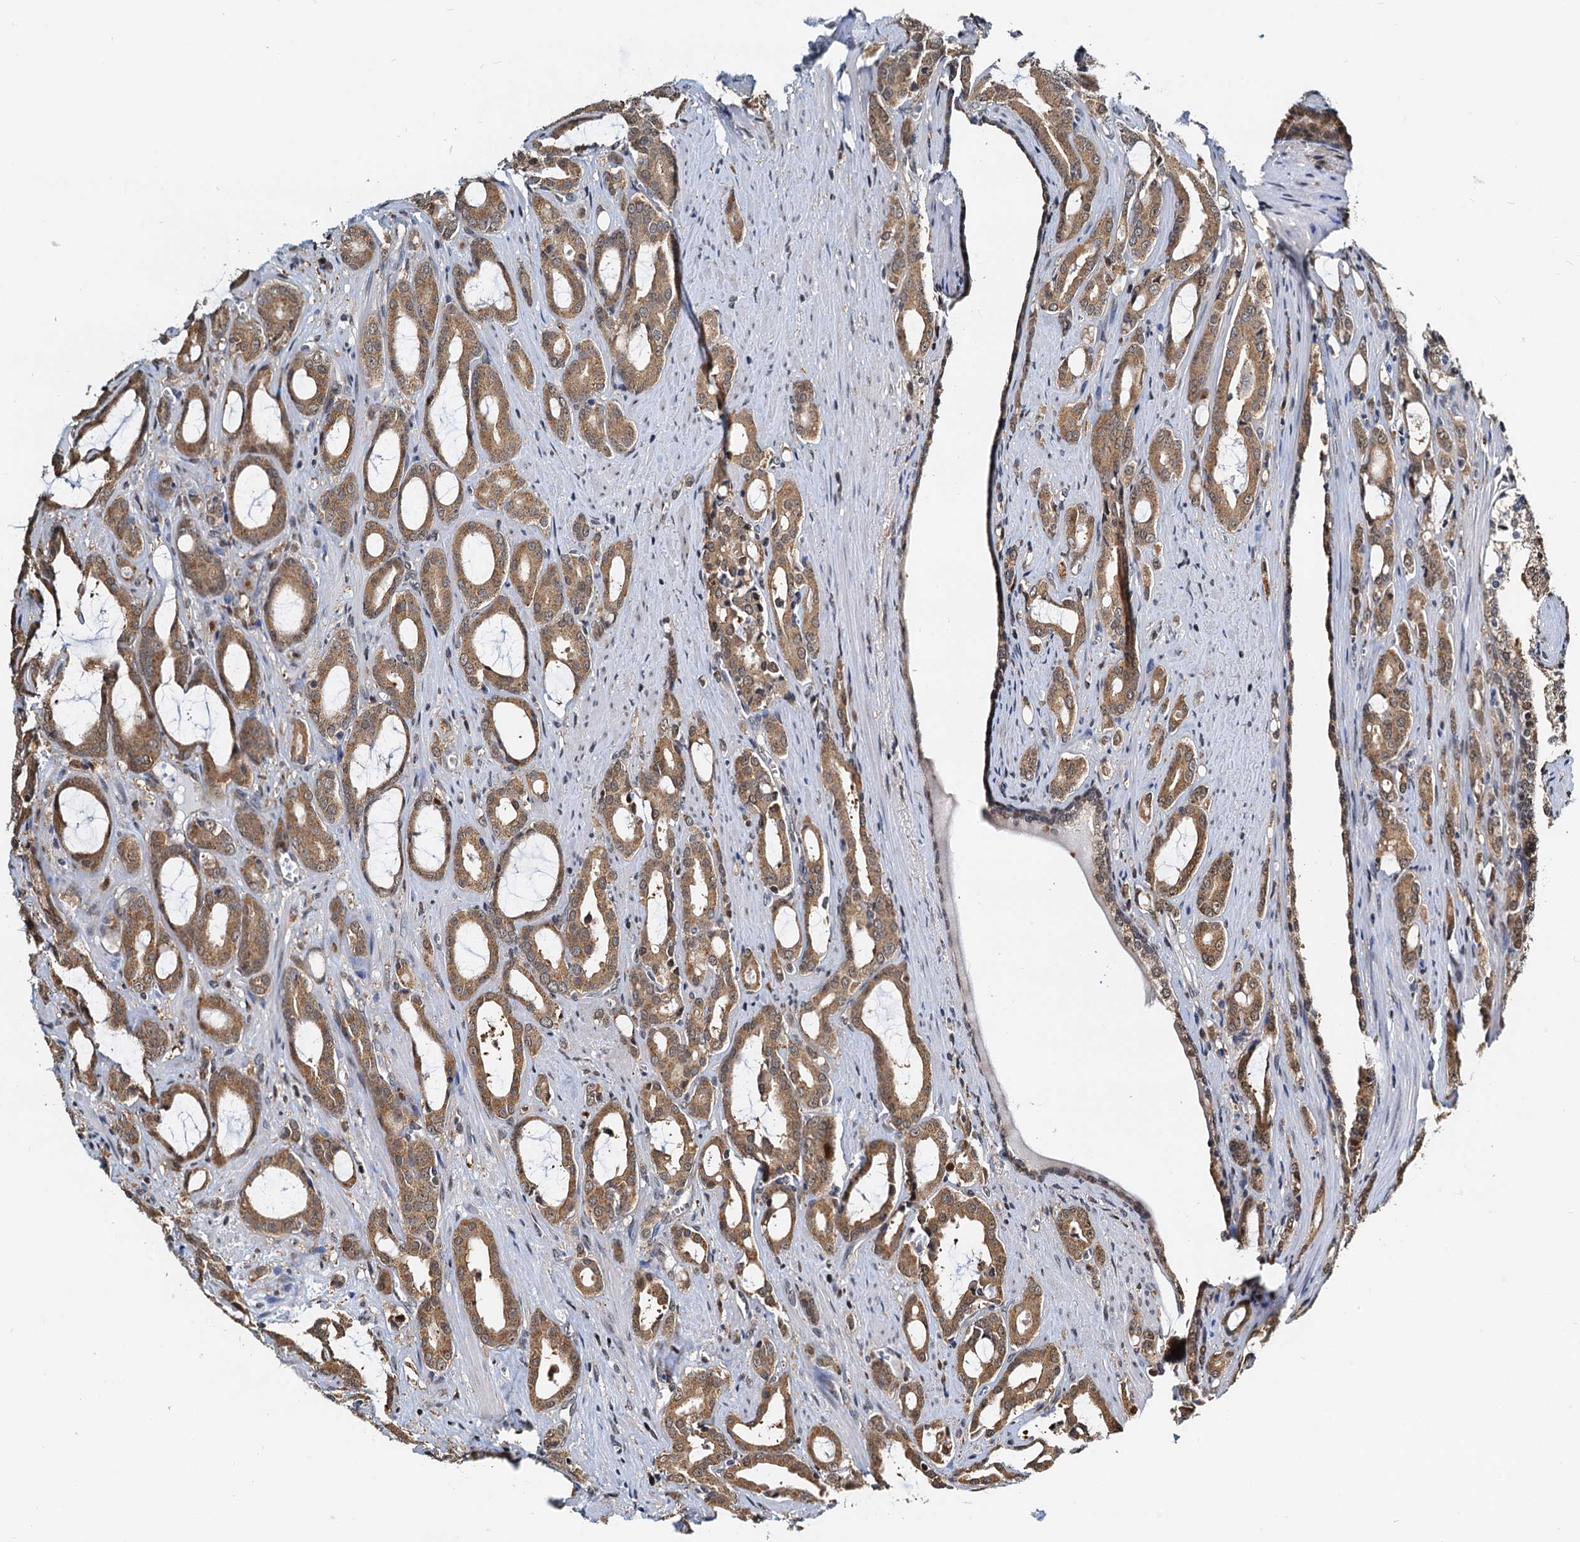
{"staining": {"intensity": "moderate", "quantity": ">75%", "location": "cytoplasmic/membranous,nuclear"}, "tissue": "prostate cancer", "cell_type": "Tumor cells", "image_type": "cancer", "snomed": [{"axis": "morphology", "description": "Adenocarcinoma, High grade"}, {"axis": "topography", "description": "Prostate"}], "caption": "Immunohistochemistry micrograph of neoplastic tissue: prostate cancer stained using IHC reveals medium levels of moderate protein expression localized specifically in the cytoplasmic/membranous and nuclear of tumor cells, appearing as a cytoplasmic/membranous and nuclear brown color.", "gene": "PTGES3", "patient": {"sex": "male", "age": 72}}